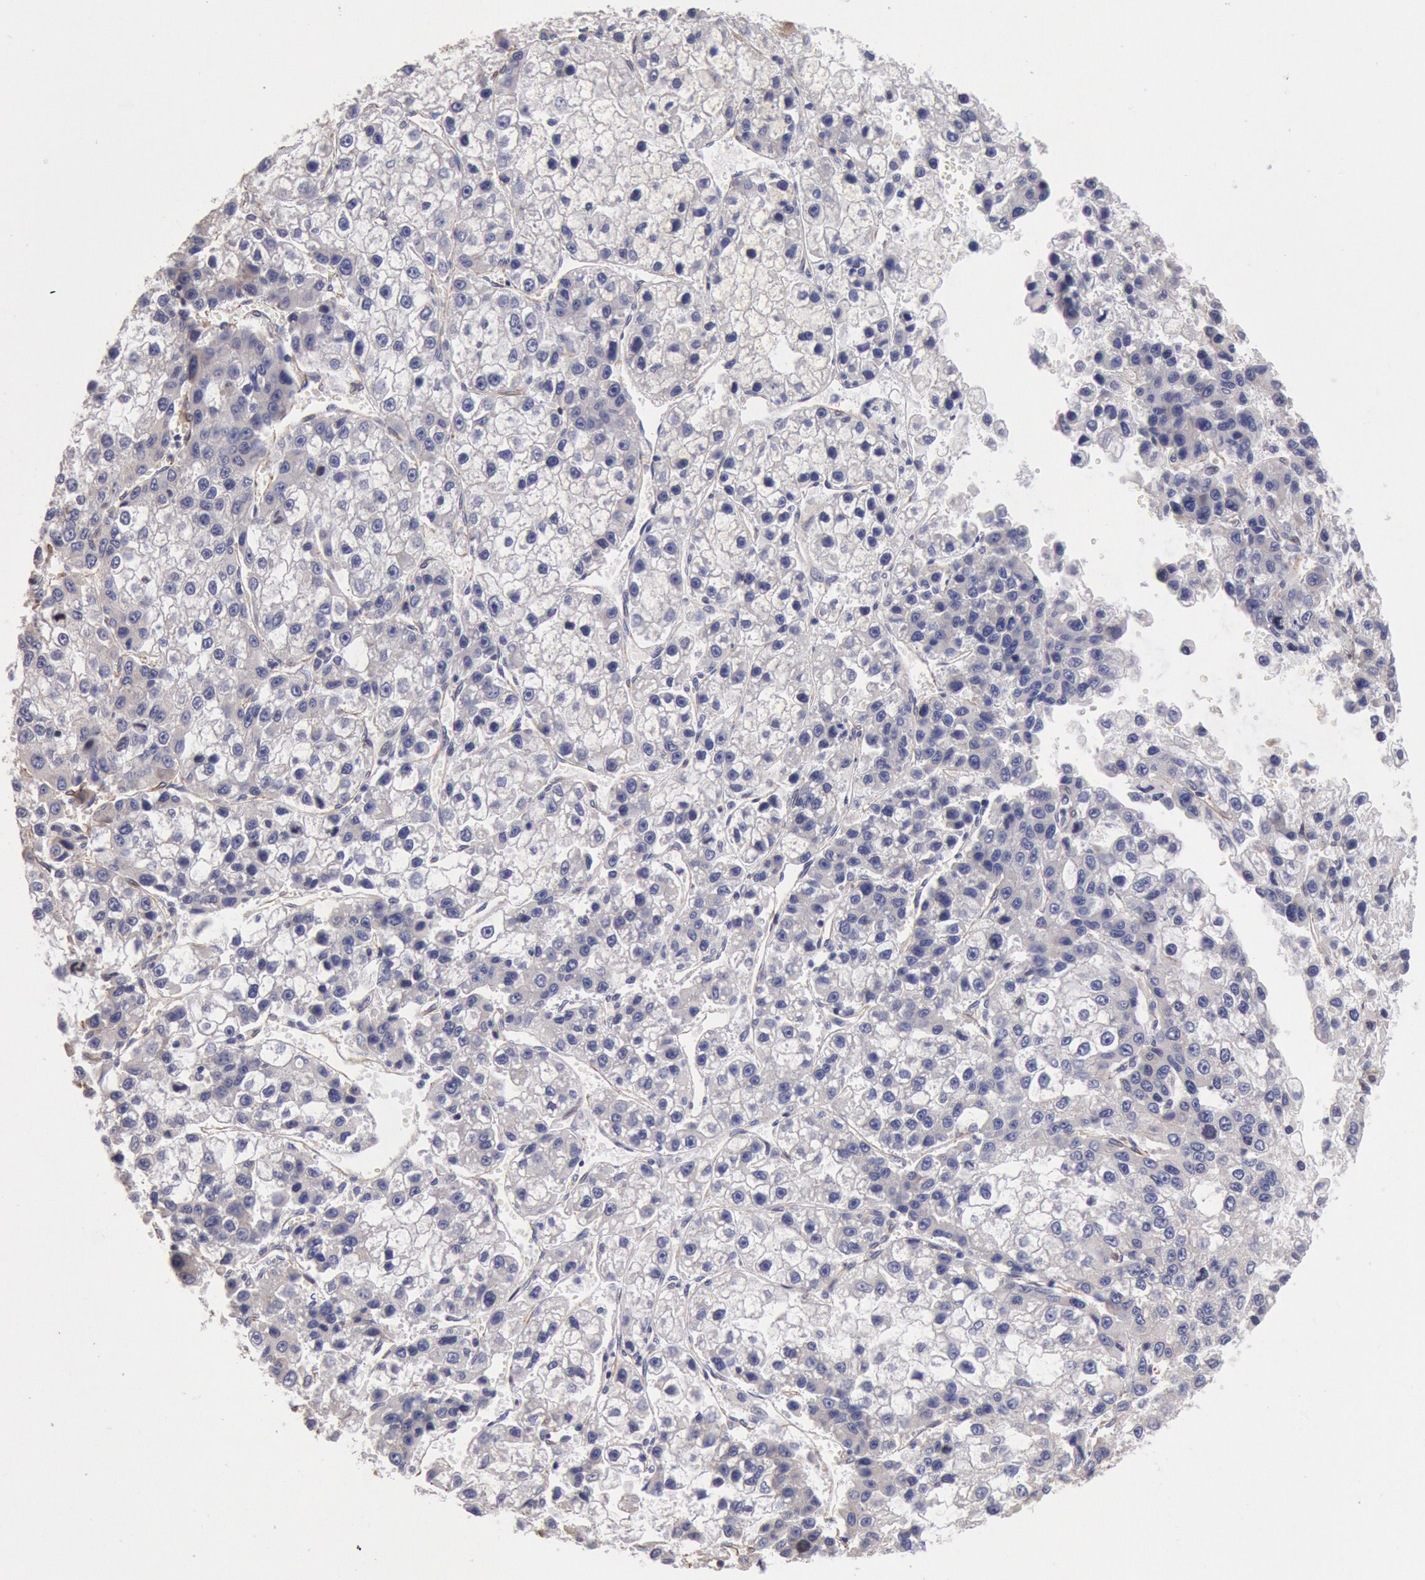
{"staining": {"intensity": "negative", "quantity": "none", "location": "none"}, "tissue": "liver cancer", "cell_type": "Tumor cells", "image_type": "cancer", "snomed": [{"axis": "morphology", "description": "Carcinoma, Hepatocellular, NOS"}, {"axis": "topography", "description": "Liver"}], "caption": "Immunohistochemical staining of human liver hepatocellular carcinoma demonstrates no significant staining in tumor cells. (DAB immunohistochemistry, high magnification).", "gene": "DRG1", "patient": {"sex": "female", "age": 66}}